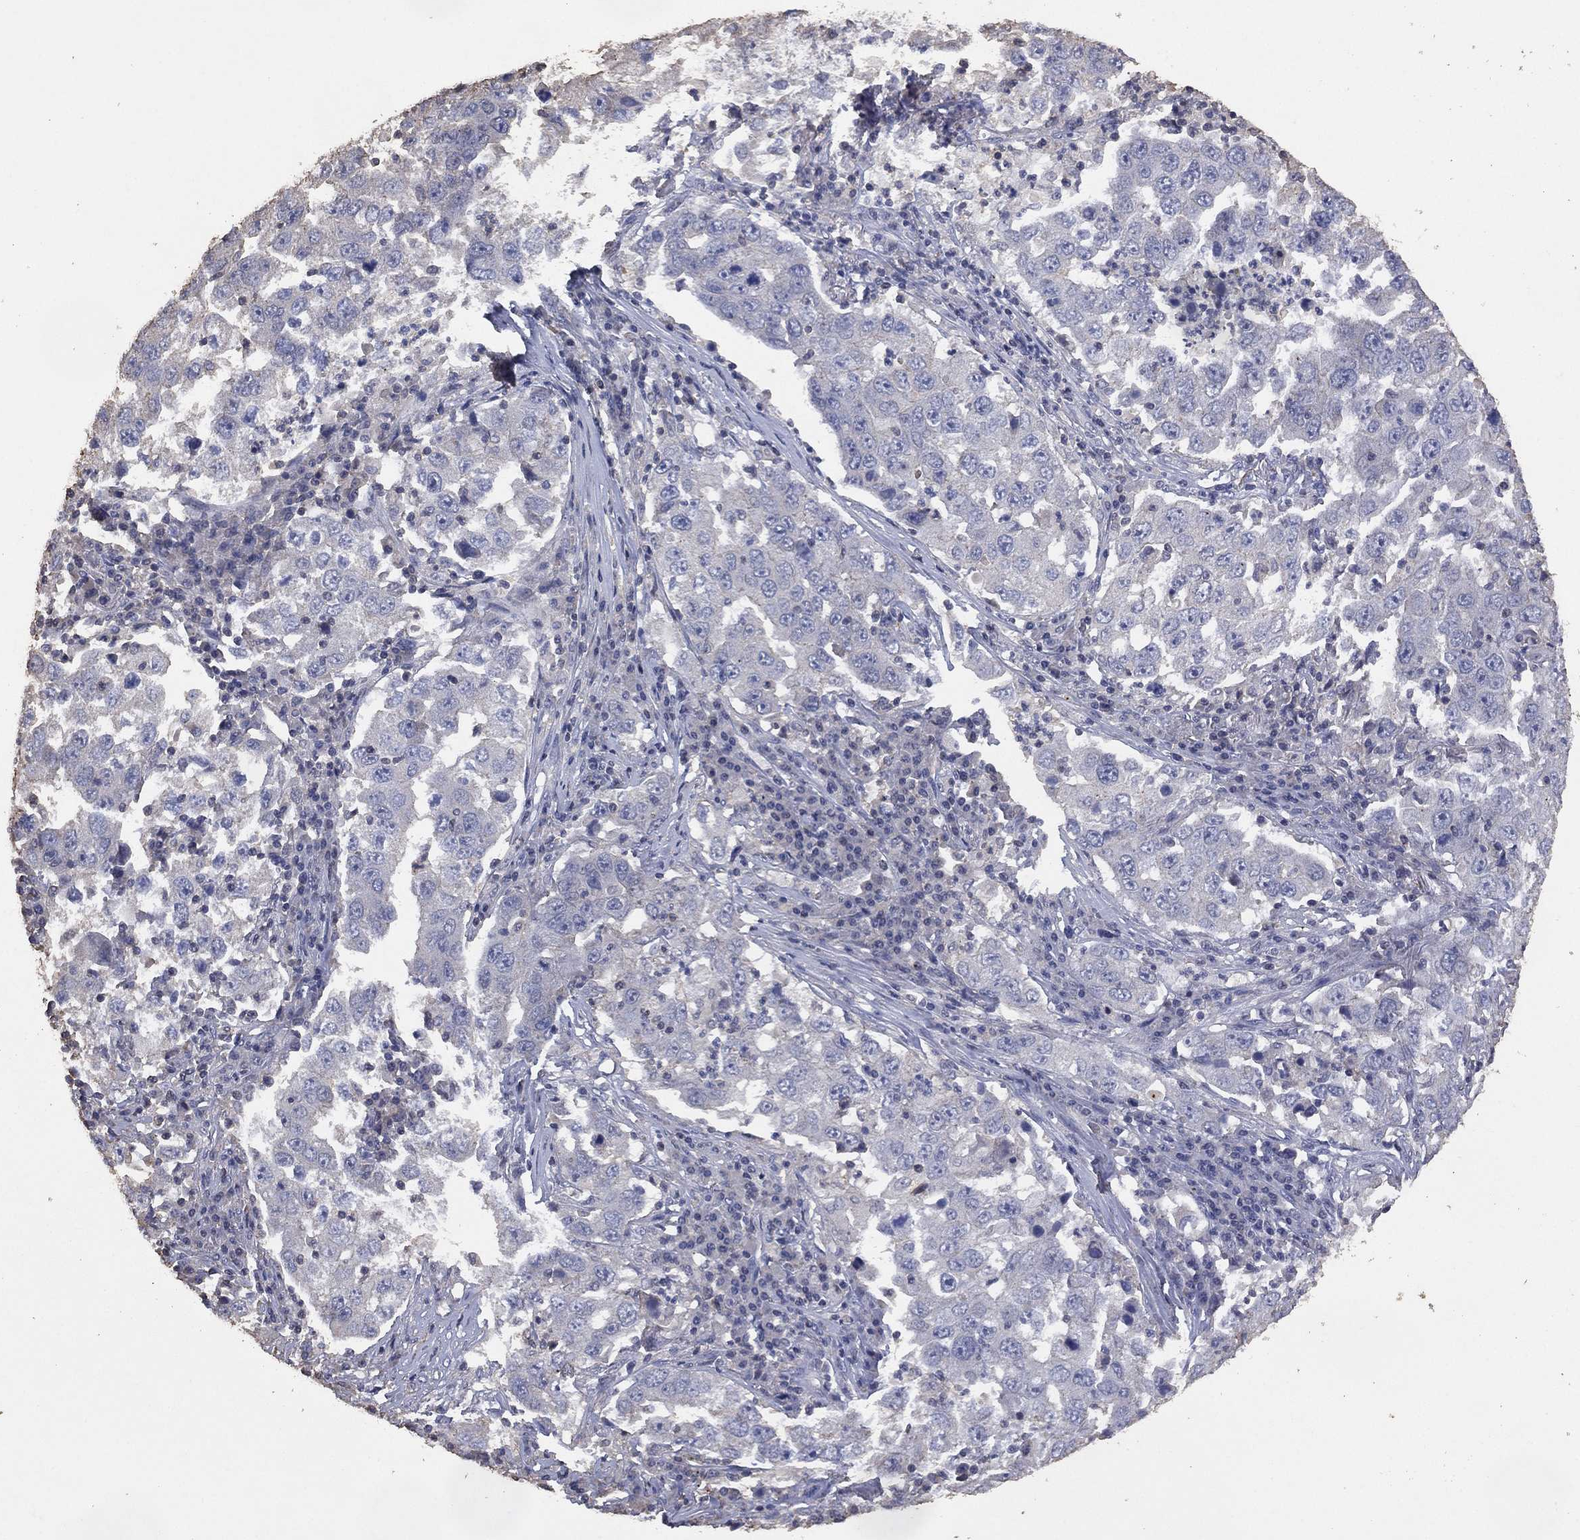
{"staining": {"intensity": "negative", "quantity": "none", "location": "none"}, "tissue": "lung cancer", "cell_type": "Tumor cells", "image_type": "cancer", "snomed": [{"axis": "morphology", "description": "Adenocarcinoma, NOS"}, {"axis": "topography", "description": "Lung"}], "caption": "High magnification brightfield microscopy of lung cancer stained with DAB (3,3'-diaminobenzidine) (brown) and counterstained with hematoxylin (blue): tumor cells show no significant expression.", "gene": "ADPRHL1", "patient": {"sex": "male", "age": 73}}